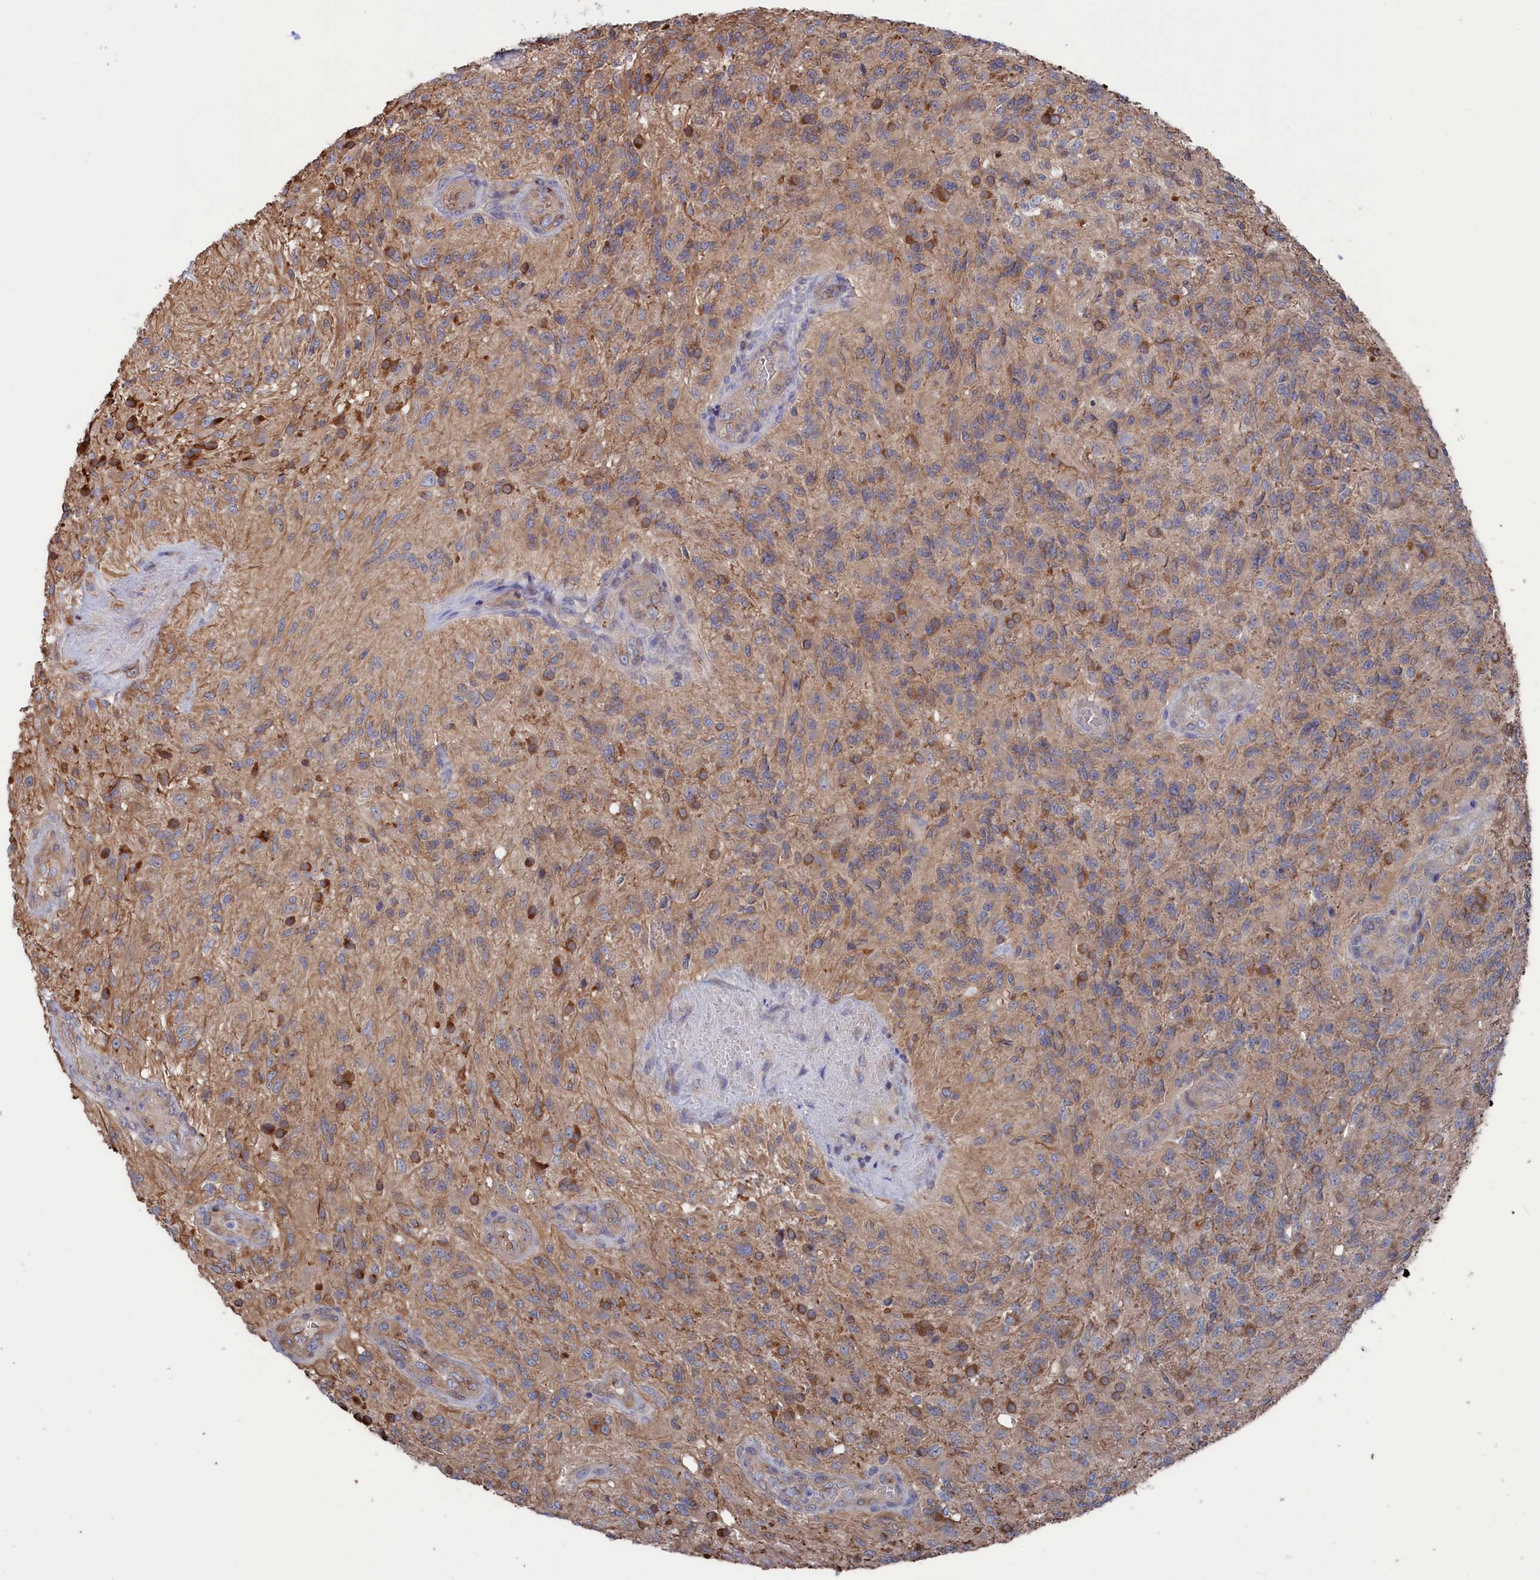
{"staining": {"intensity": "moderate", "quantity": "<25%", "location": "cytoplasmic/membranous"}, "tissue": "glioma", "cell_type": "Tumor cells", "image_type": "cancer", "snomed": [{"axis": "morphology", "description": "Glioma, malignant, High grade"}, {"axis": "topography", "description": "Brain"}], "caption": "This is an image of immunohistochemistry staining of malignant glioma (high-grade), which shows moderate staining in the cytoplasmic/membranous of tumor cells.", "gene": "NUTF2", "patient": {"sex": "male", "age": 56}}